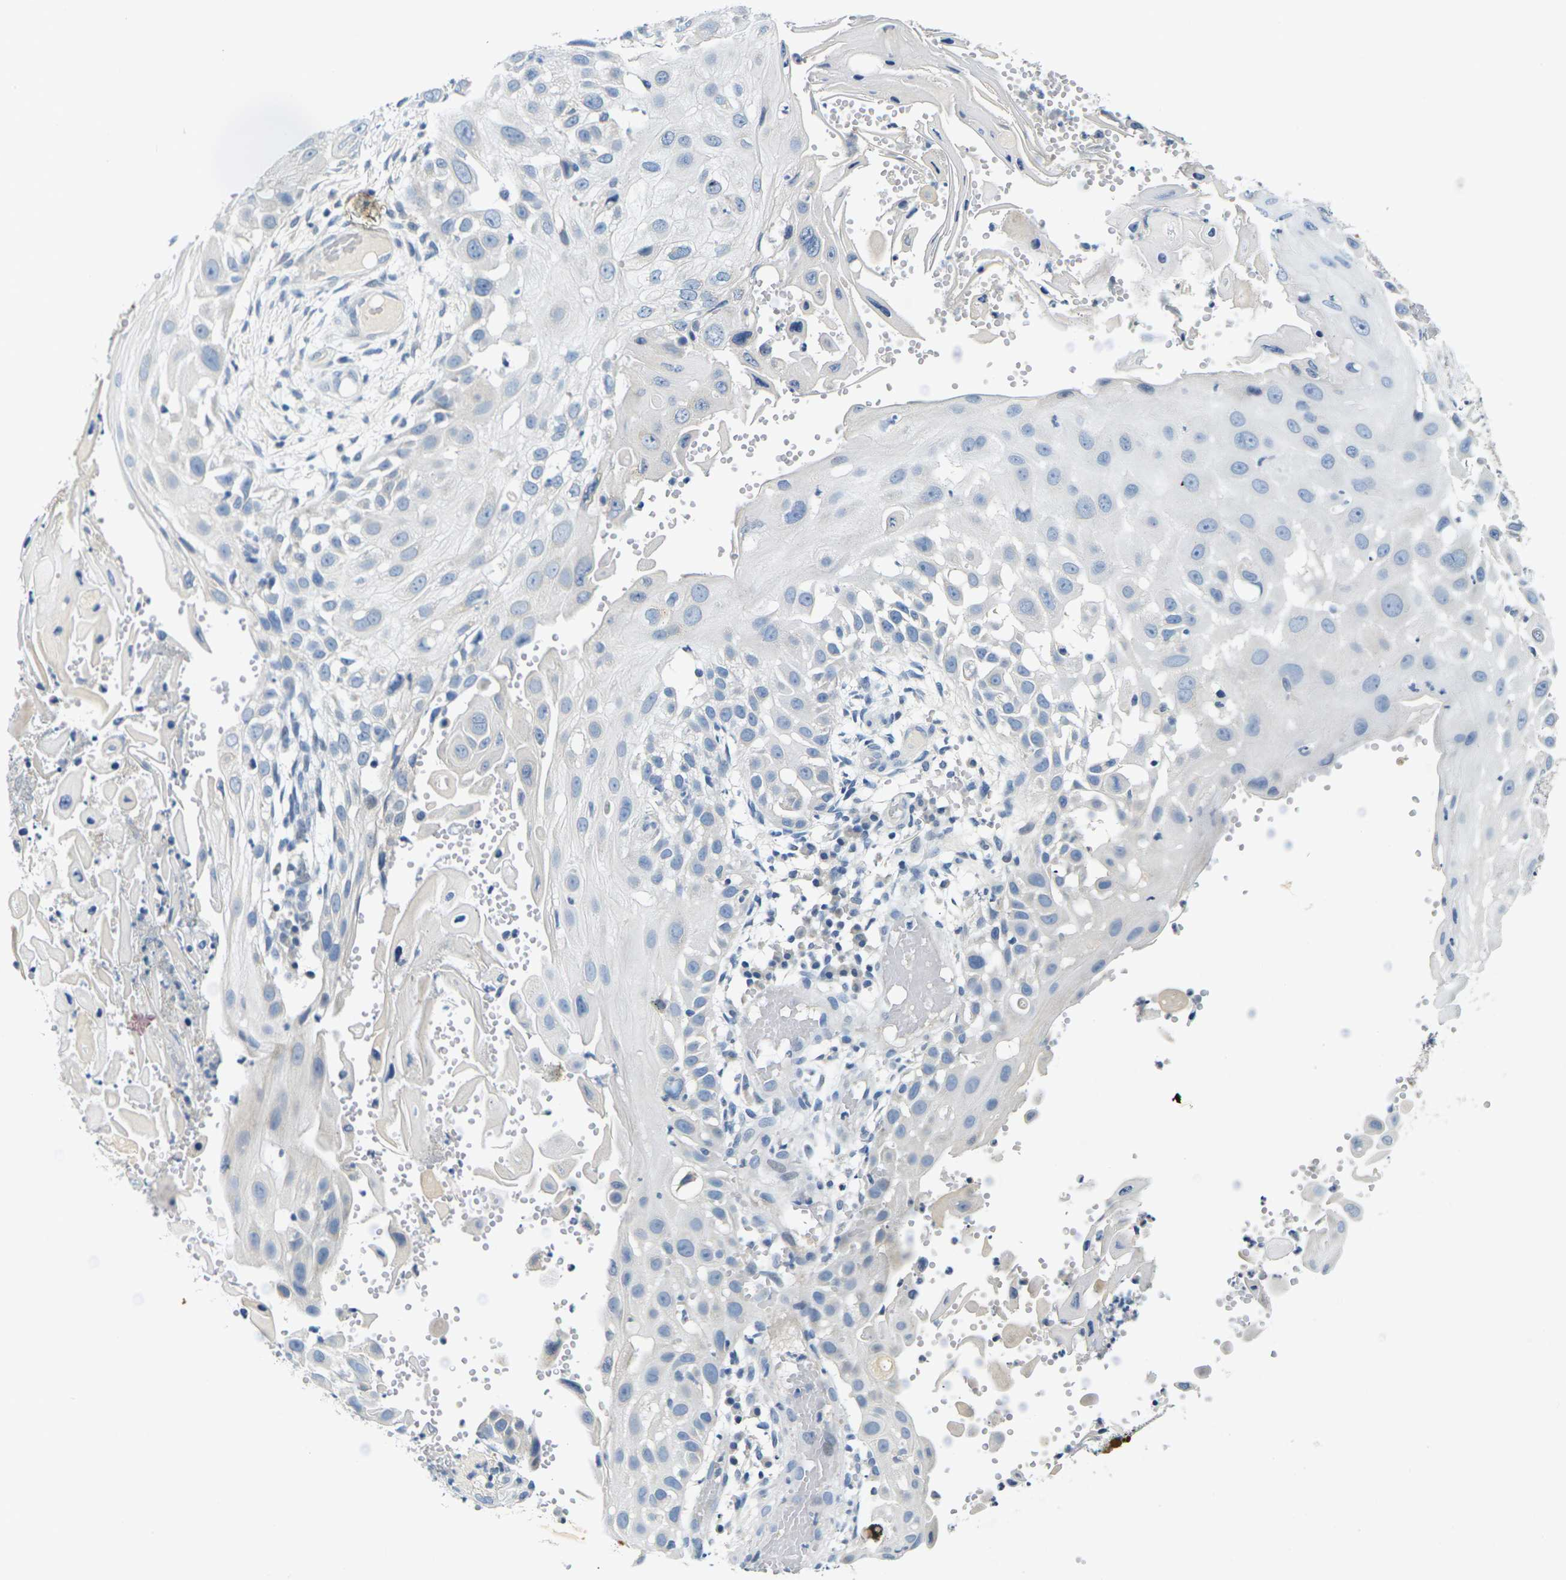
{"staining": {"intensity": "negative", "quantity": "none", "location": "none"}, "tissue": "skin cancer", "cell_type": "Tumor cells", "image_type": "cancer", "snomed": [{"axis": "morphology", "description": "Squamous cell carcinoma, NOS"}, {"axis": "topography", "description": "Skin"}], "caption": "This is an immunohistochemistry micrograph of human skin cancer (squamous cell carcinoma). There is no expression in tumor cells.", "gene": "SHISAL2B", "patient": {"sex": "female", "age": 44}}